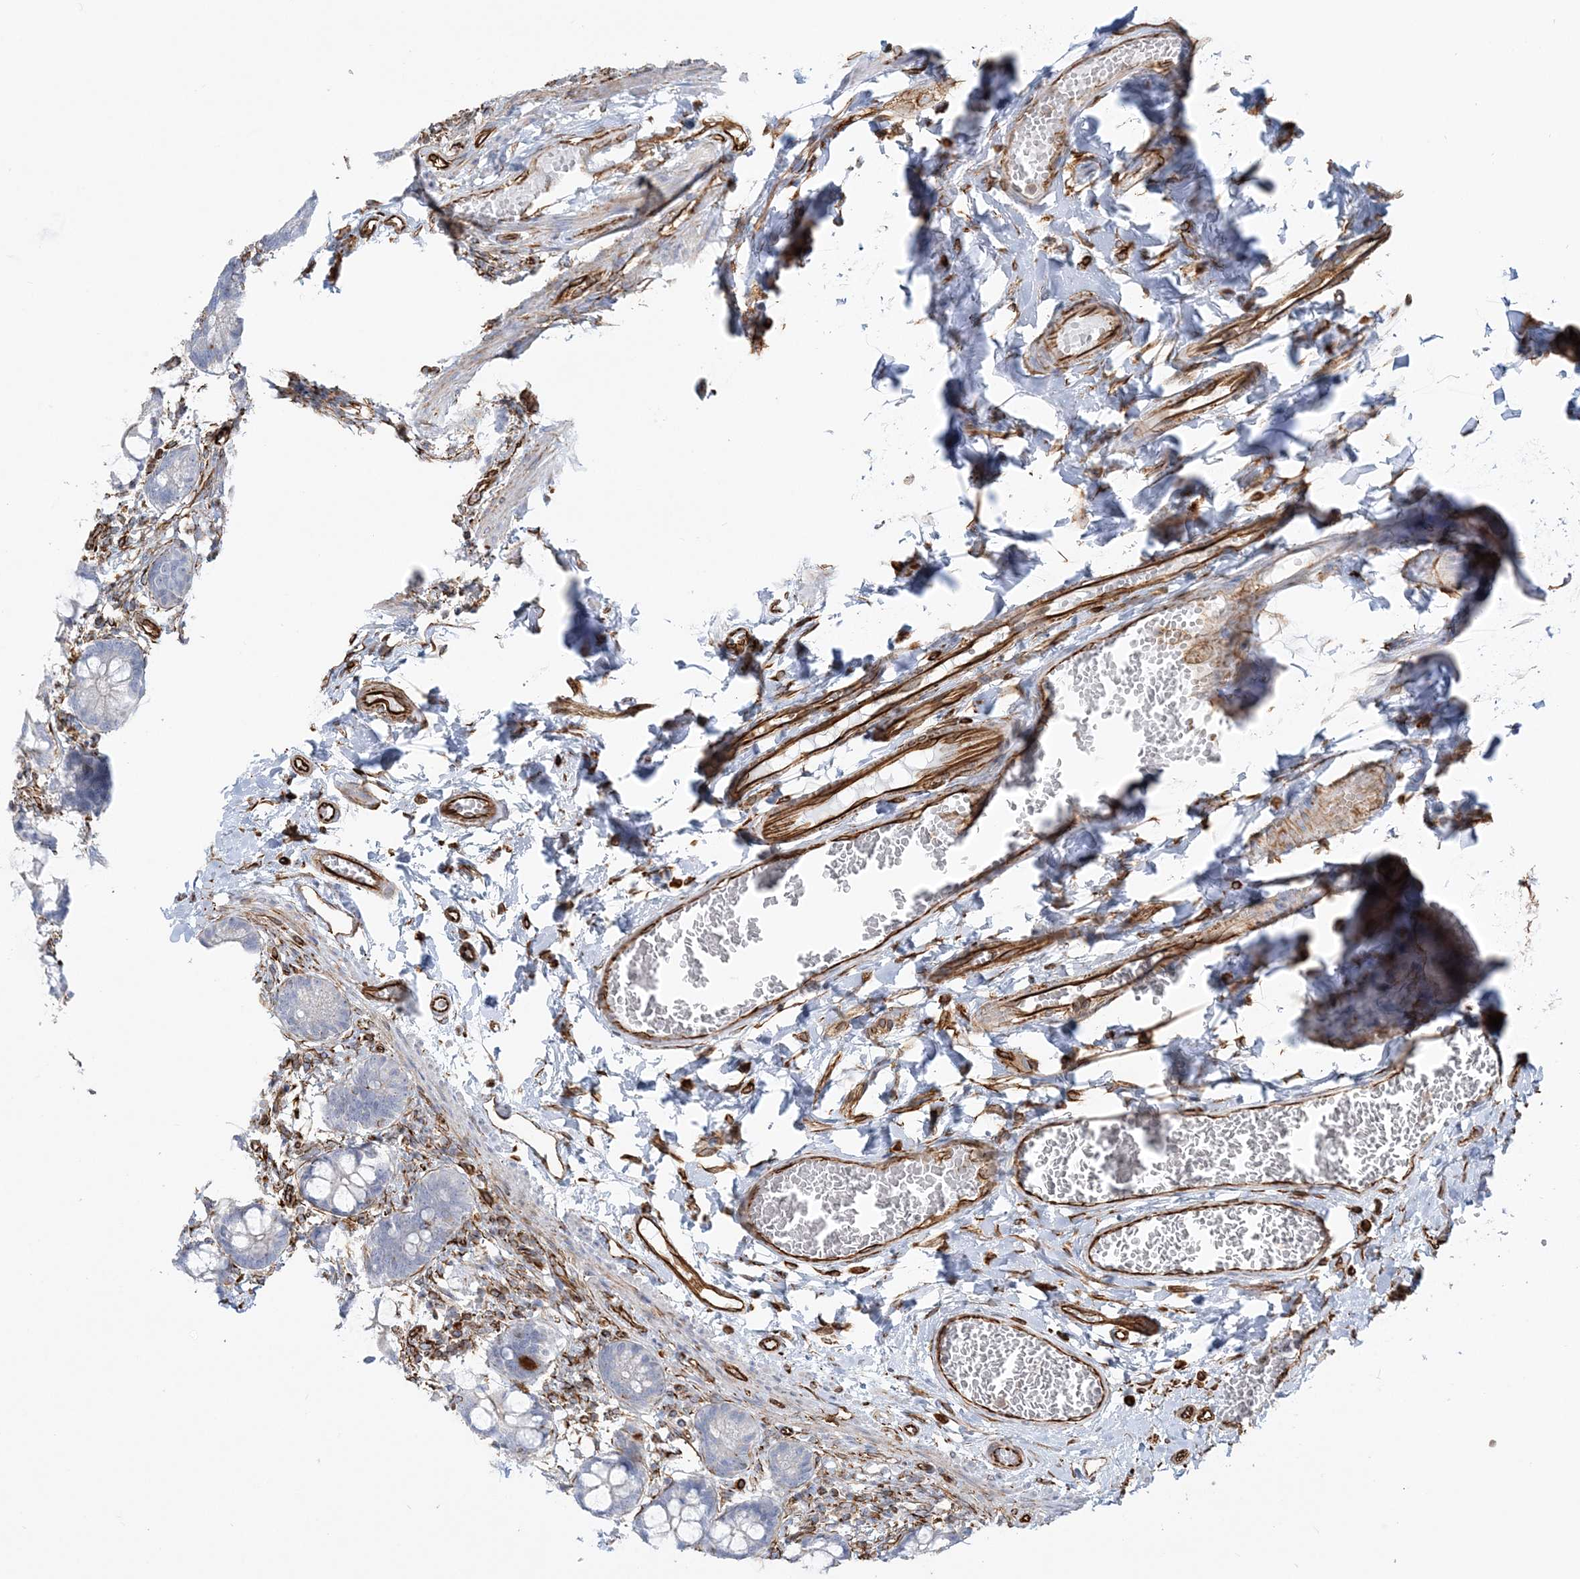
{"staining": {"intensity": "moderate", "quantity": "<25%", "location": "cytoplasmic/membranous"}, "tissue": "small intestine", "cell_type": "Glandular cells", "image_type": "normal", "snomed": [{"axis": "morphology", "description": "Normal tissue, NOS"}, {"axis": "topography", "description": "Small intestine"}], "caption": "Brown immunohistochemical staining in unremarkable human small intestine reveals moderate cytoplasmic/membranous staining in approximately <25% of glandular cells.", "gene": "SCLT1", "patient": {"sex": "male", "age": 52}}